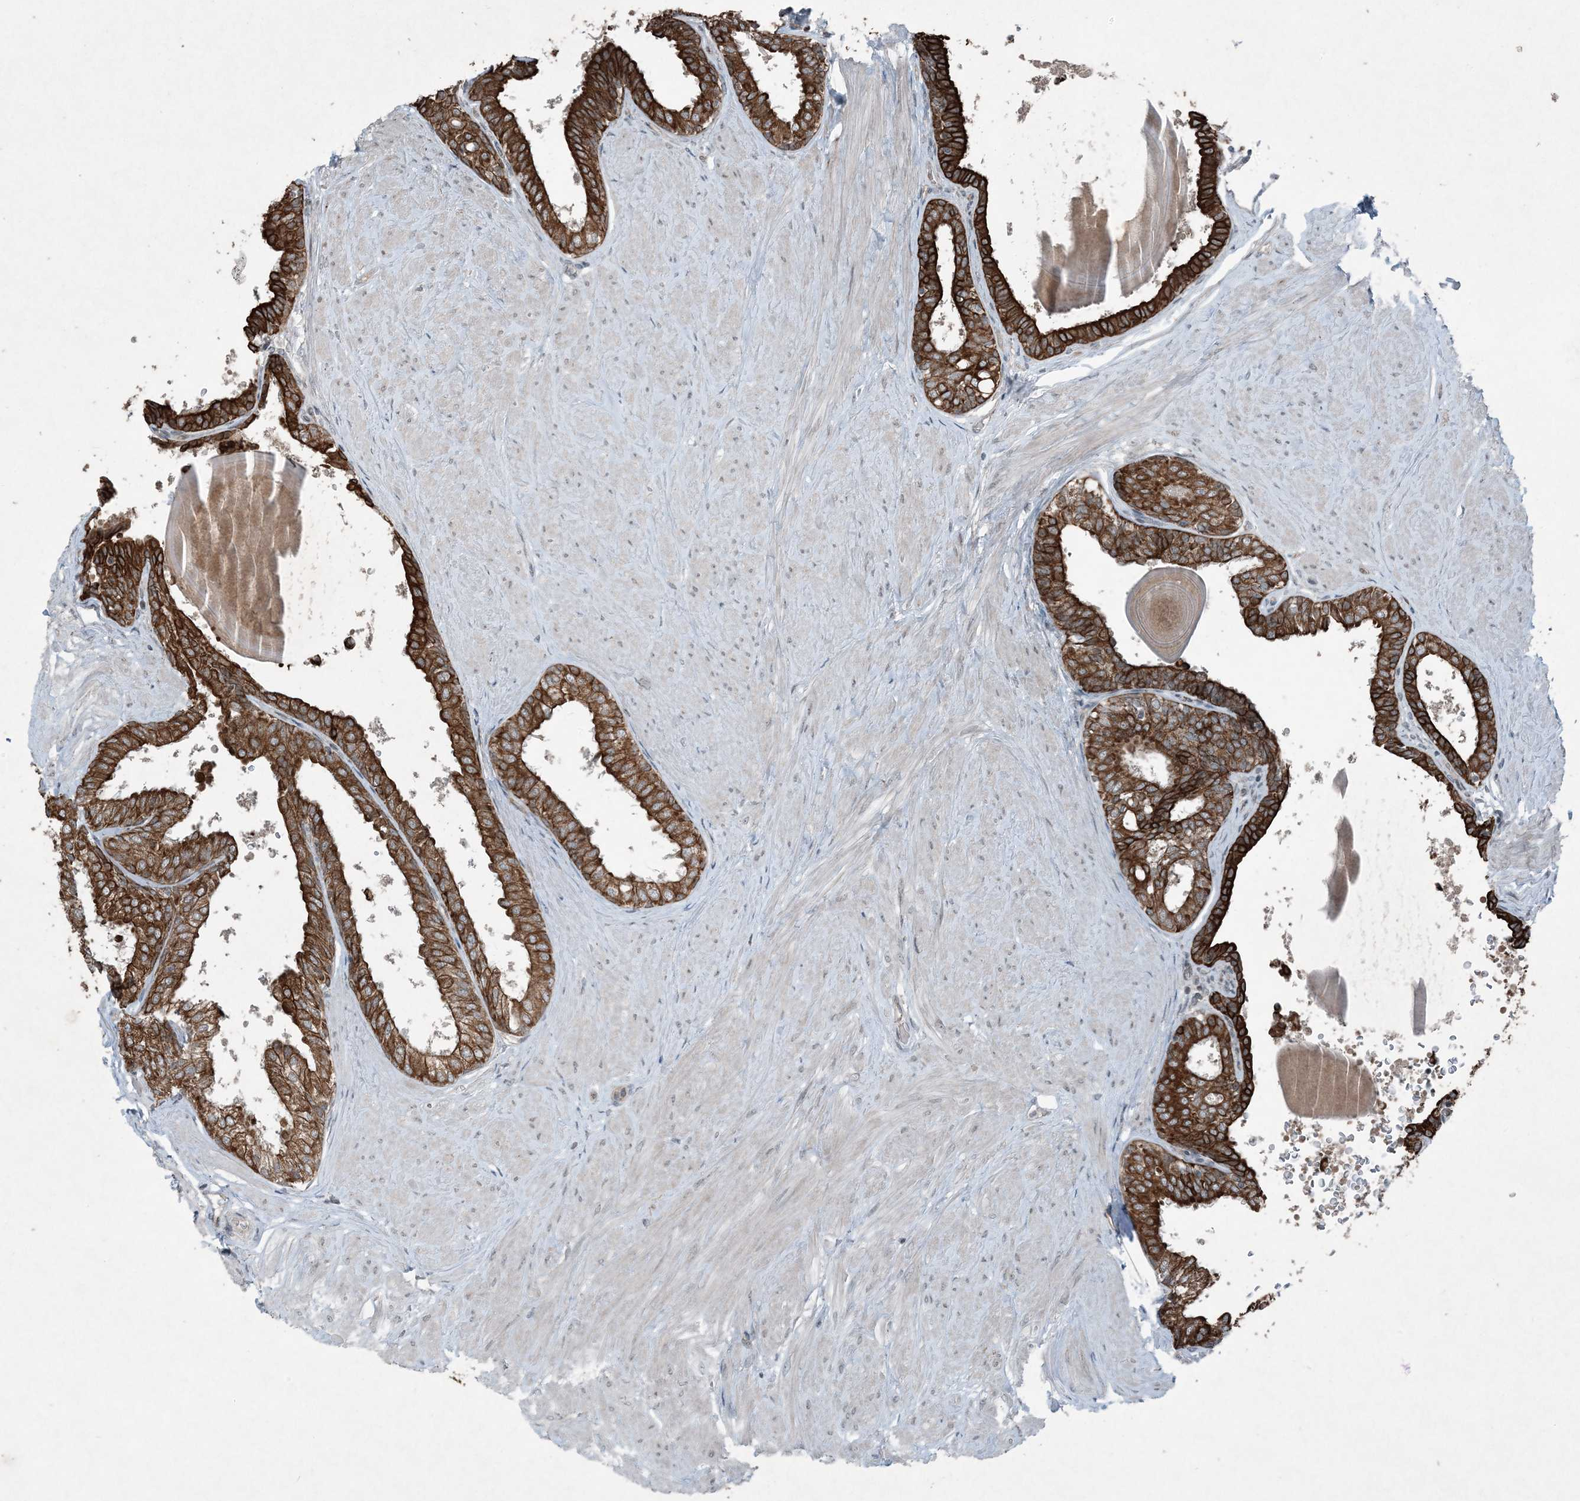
{"staining": {"intensity": "strong", "quantity": ">75%", "location": "cytoplasmic/membranous"}, "tissue": "prostate", "cell_type": "Glandular cells", "image_type": "normal", "snomed": [{"axis": "morphology", "description": "Normal tissue, NOS"}, {"axis": "topography", "description": "Prostate"}], "caption": "Benign prostate exhibits strong cytoplasmic/membranous staining in about >75% of glandular cells.", "gene": "PC", "patient": {"sex": "male", "age": 48}}